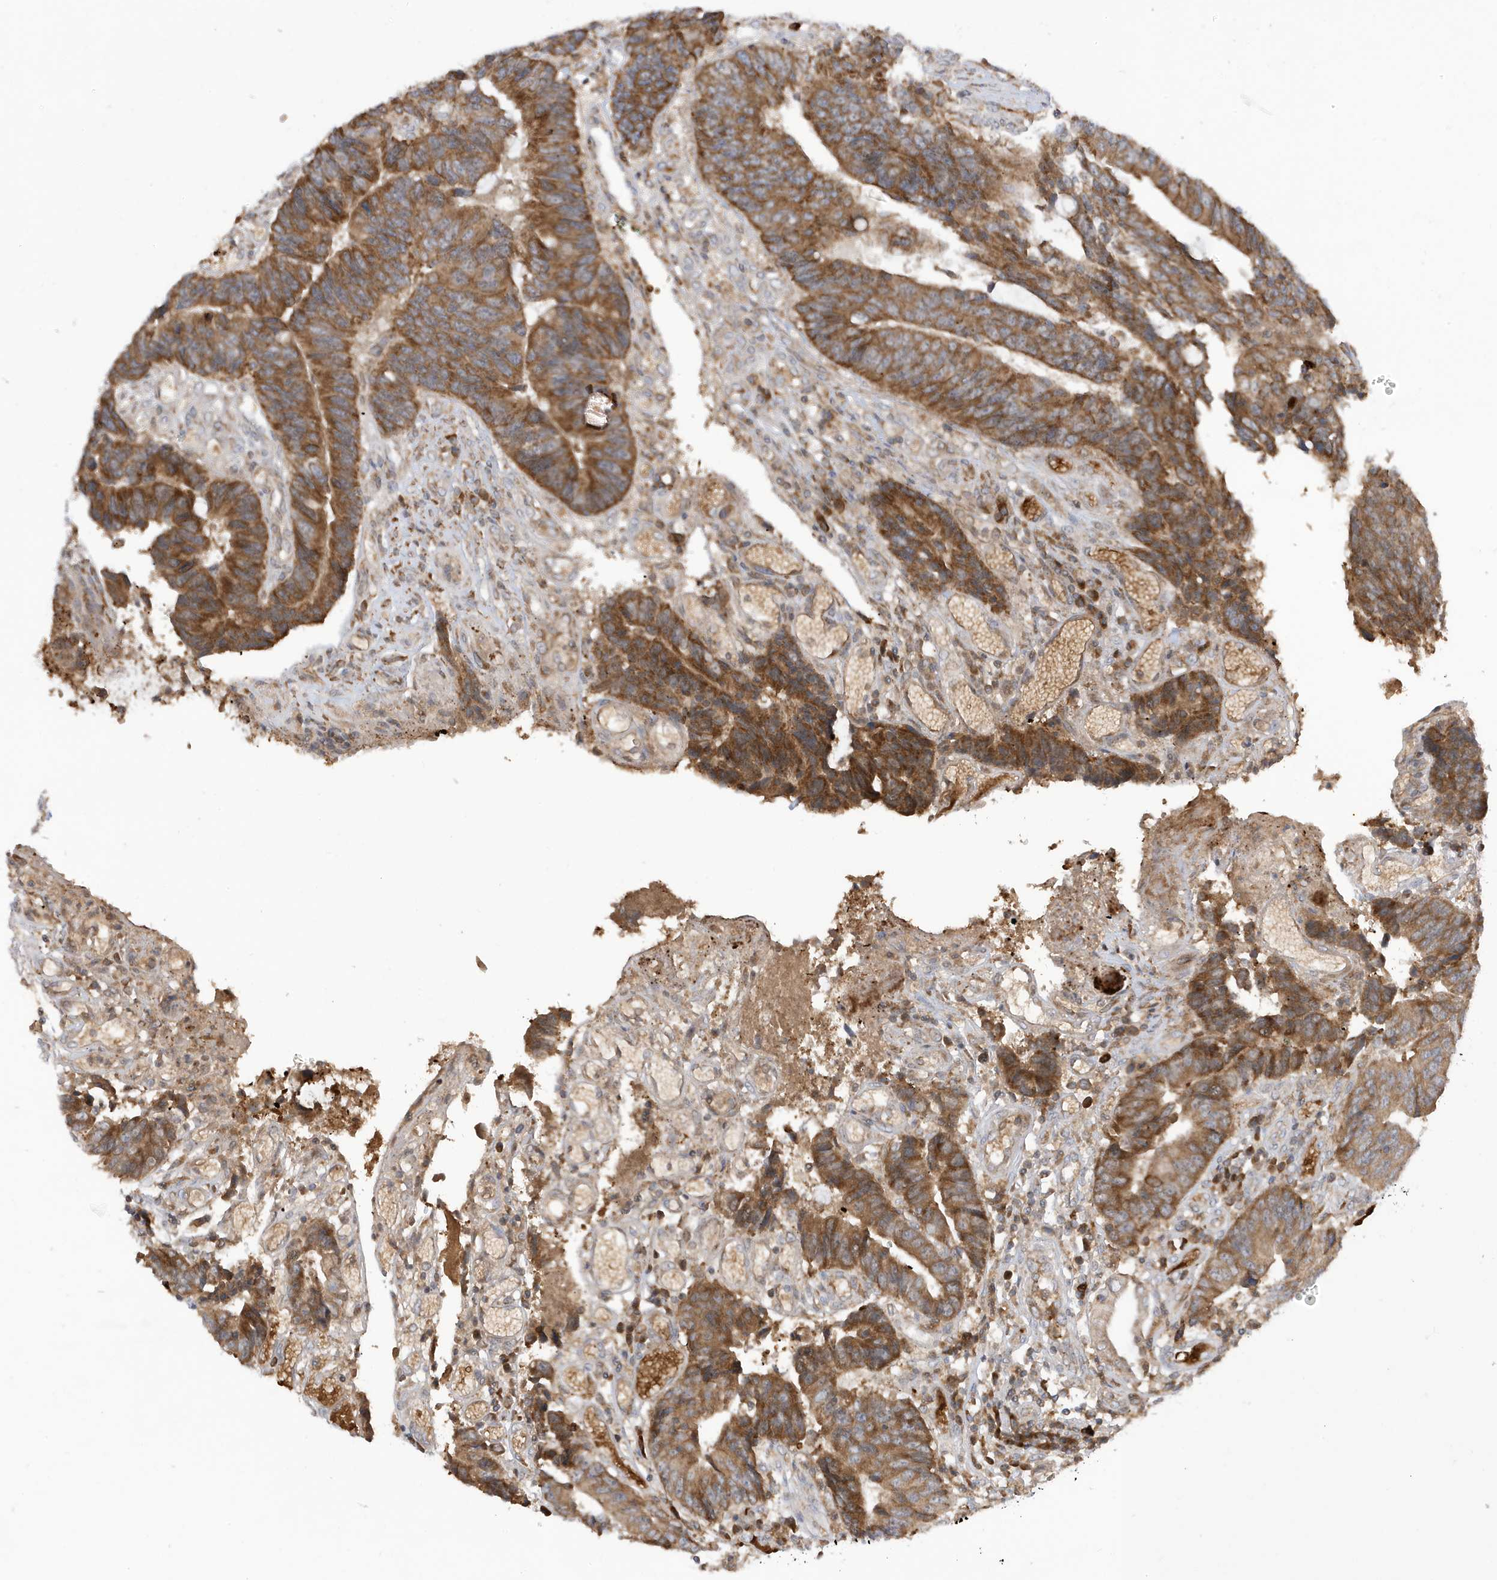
{"staining": {"intensity": "strong", "quantity": ">75%", "location": "cytoplasmic/membranous"}, "tissue": "colorectal cancer", "cell_type": "Tumor cells", "image_type": "cancer", "snomed": [{"axis": "morphology", "description": "Adenocarcinoma, NOS"}, {"axis": "topography", "description": "Rectum"}], "caption": "Immunohistochemical staining of human colorectal cancer (adenocarcinoma) exhibits high levels of strong cytoplasmic/membranous protein staining in about >75% of tumor cells.", "gene": "NPPC", "patient": {"sex": "male", "age": 84}}